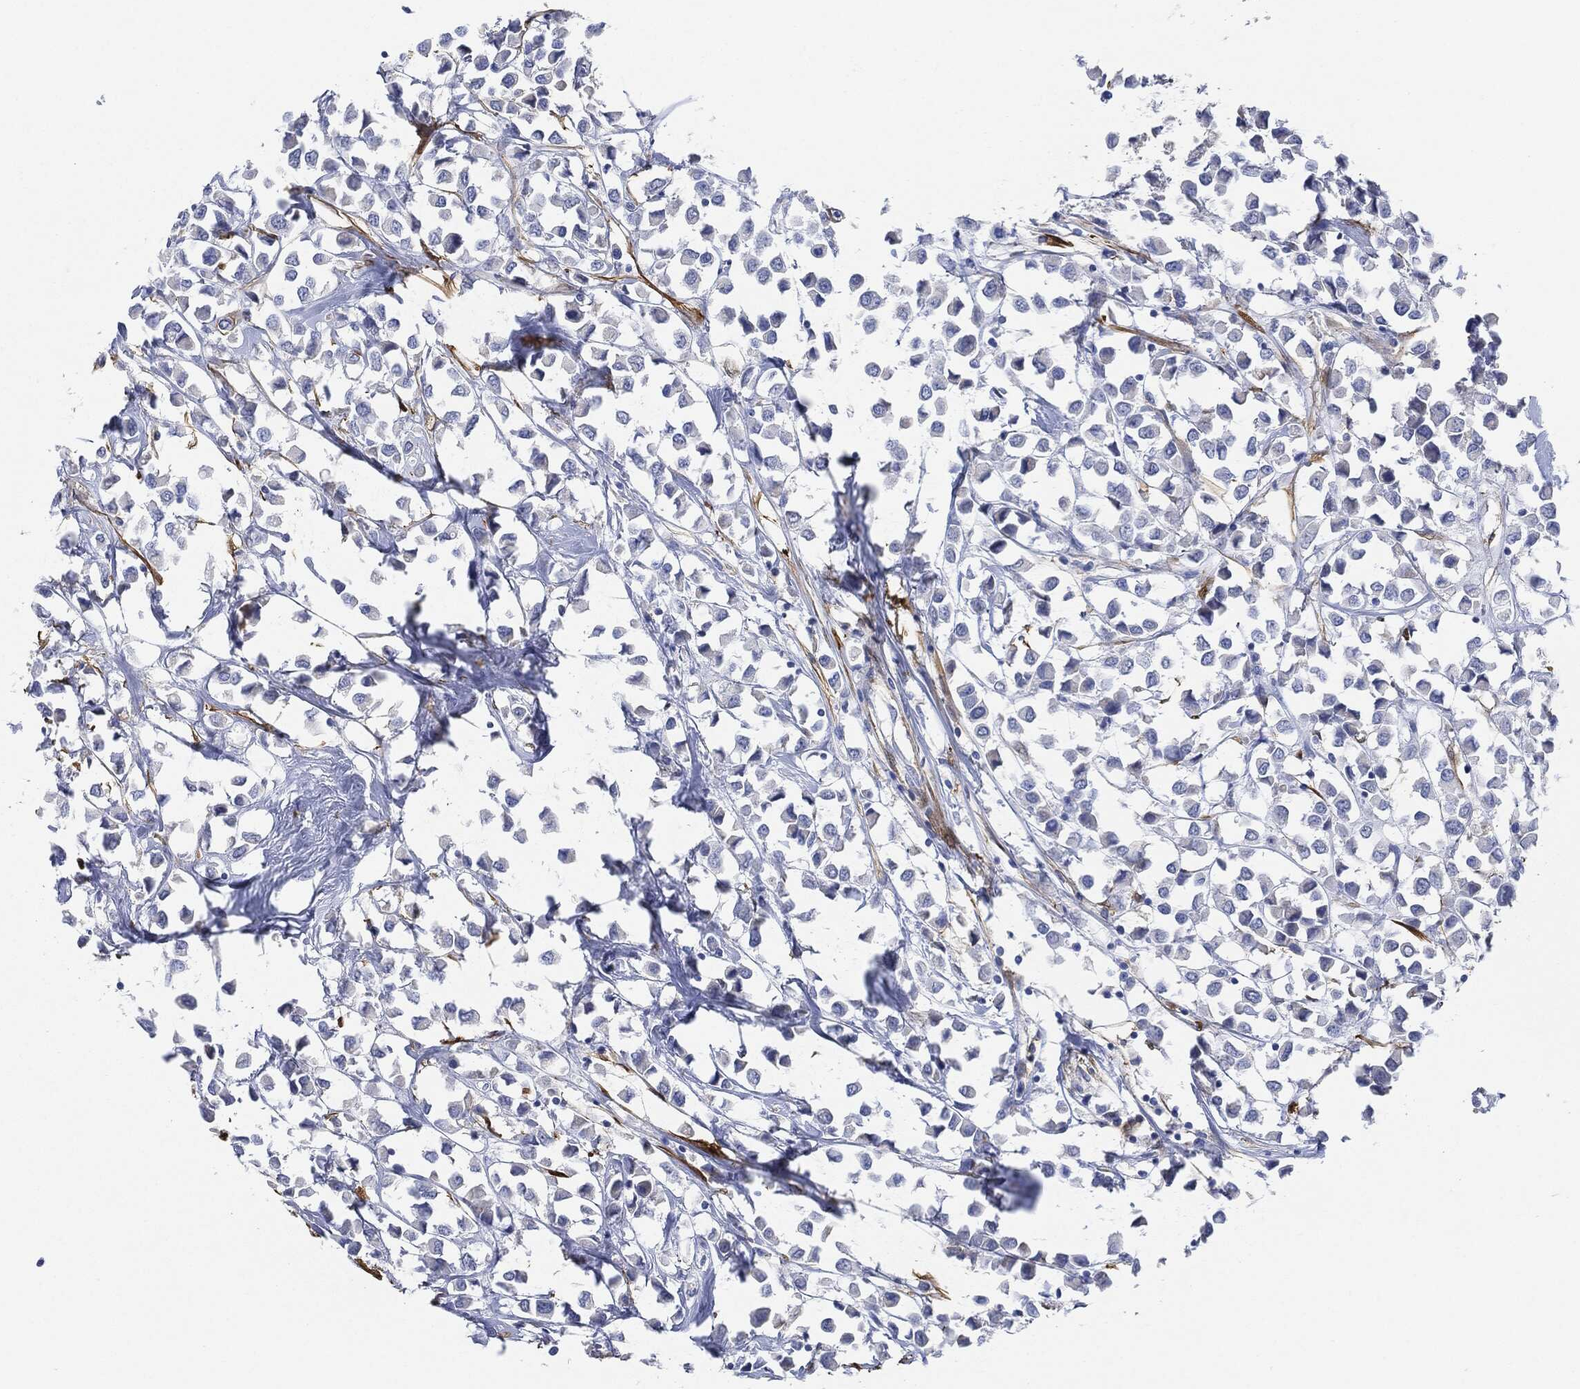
{"staining": {"intensity": "negative", "quantity": "none", "location": "none"}, "tissue": "breast cancer", "cell_type": "Tumor cells", "image_type": "cancer", "snomed": [{"axis": "morphology", "description": "Duct carcinoma"}, {"axis": "topography", "description": "Breast"}], "caption": "Photomicrograph shows no protein expression in tumor cells of breast cancer (invasive ductal carcinoma) tissue.", "gene": "TAGLN", "patient": {"sex": "female", "age": 61}}